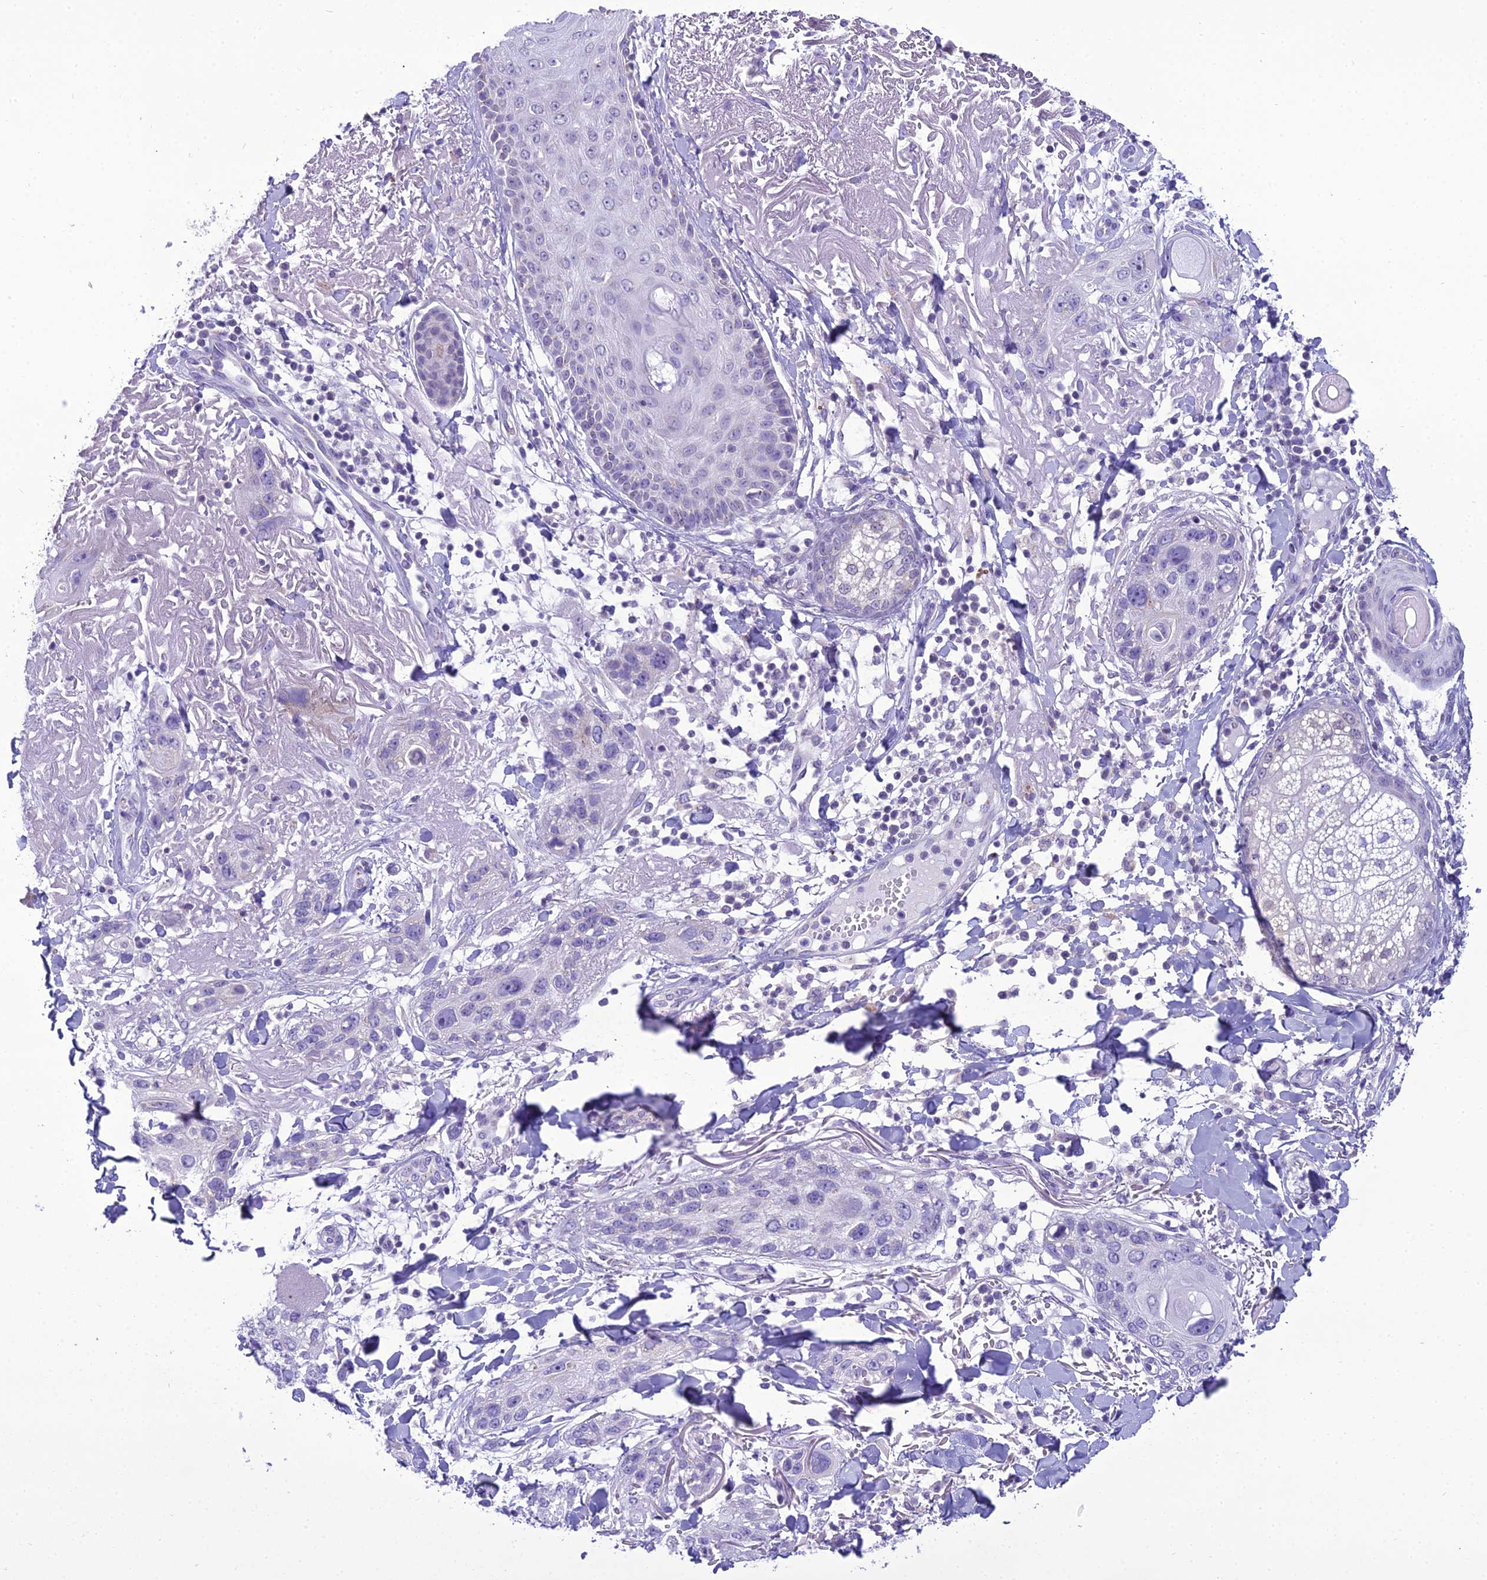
{"staining": {"intensity": "negative", "quantity": "none", "location": "none"}, "tissue": "skin cancer", "cell_type": "Tumor cells", "image_type": "cancer", "snomed": [{"axis": "morphology", "description": "Normal tissue, NOS"}, {"axis": "morphology", "description": "Squamous cell carcinoma, NOS"}, {"axis": "topography", "description": "Skin"}], "caption": "The photomicrograph displays no significant expression in tumor cells of skin squamous cell carcinoma. (Immunohistochemistry (ihc), brightfield microscopy, high magnification).", "gene": "B9D2", "patient": {"sex": "male", "age": 72}}